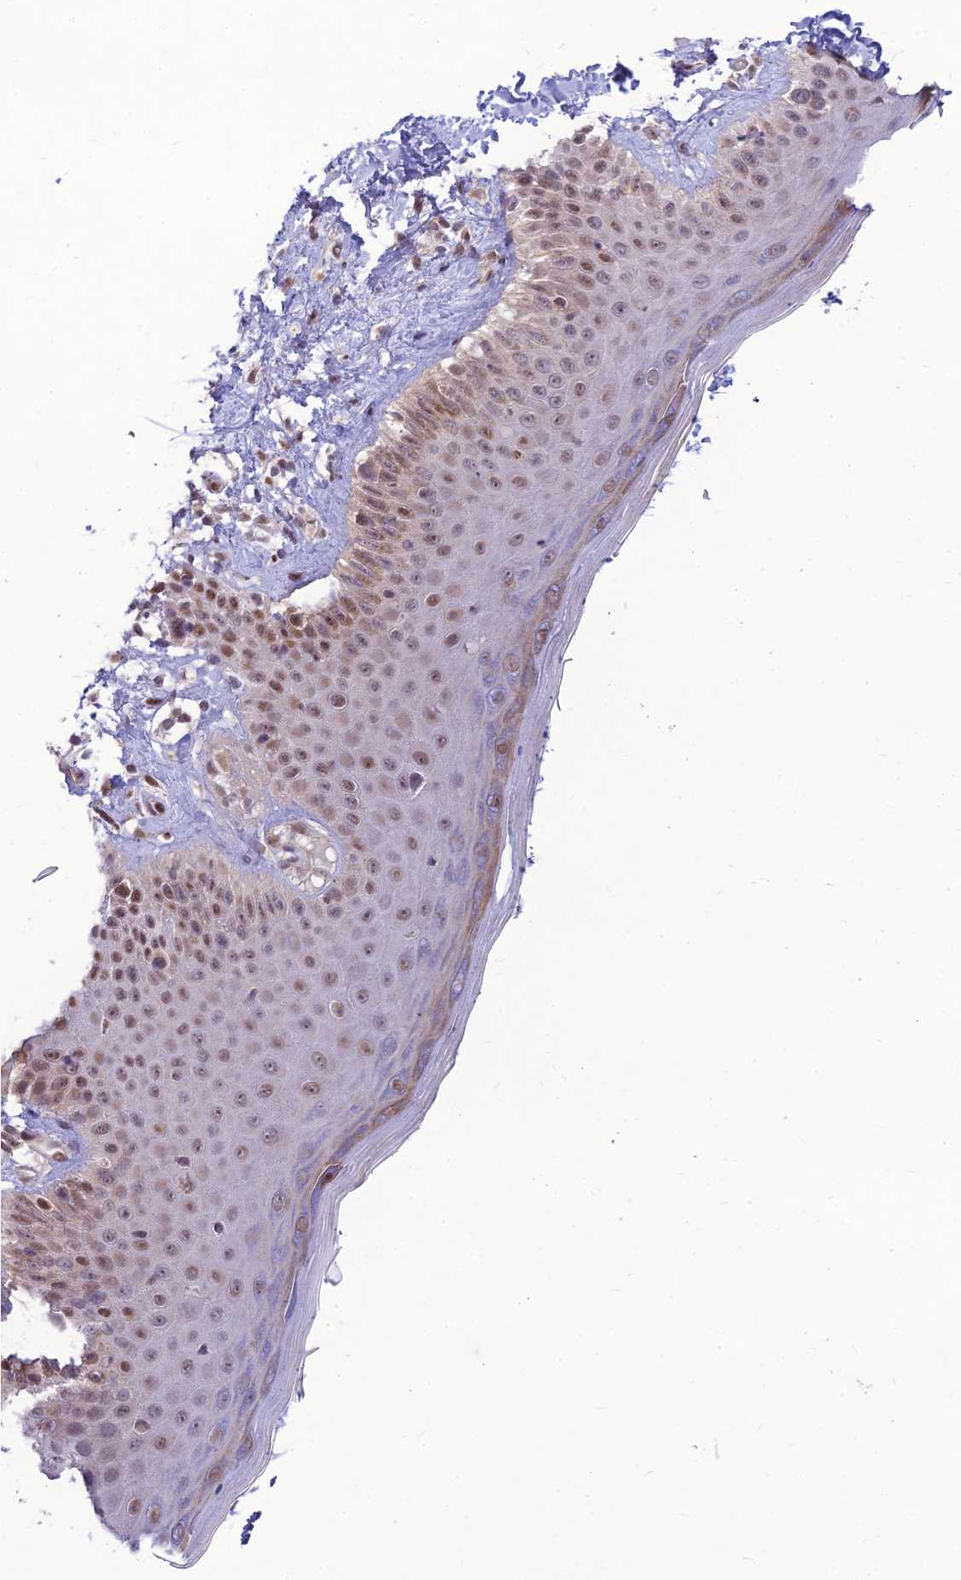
{"staining": {"intensity": "moderate", "quantity": "25%-75%", "location": "cytoplasmic/membranous,nuclear"}, "tissue": "skin", "cell_type": "Fibroblasts", "image_type": "normal", "snomed": [{"axis": "morphology", "description": "Normal tissue, NOS"}, {"axis": "topography", "description": "Skin"}], "caption": "A brown stain shows moderate cytoplasmic/membranous,nuclear staining of a protein in fibroblasts of normal human skin. (DAB = brown stain, brightfield microscopy at high magnification).", "gene": "MICOS13", "patient": {"sex": "male", "age": 52}}